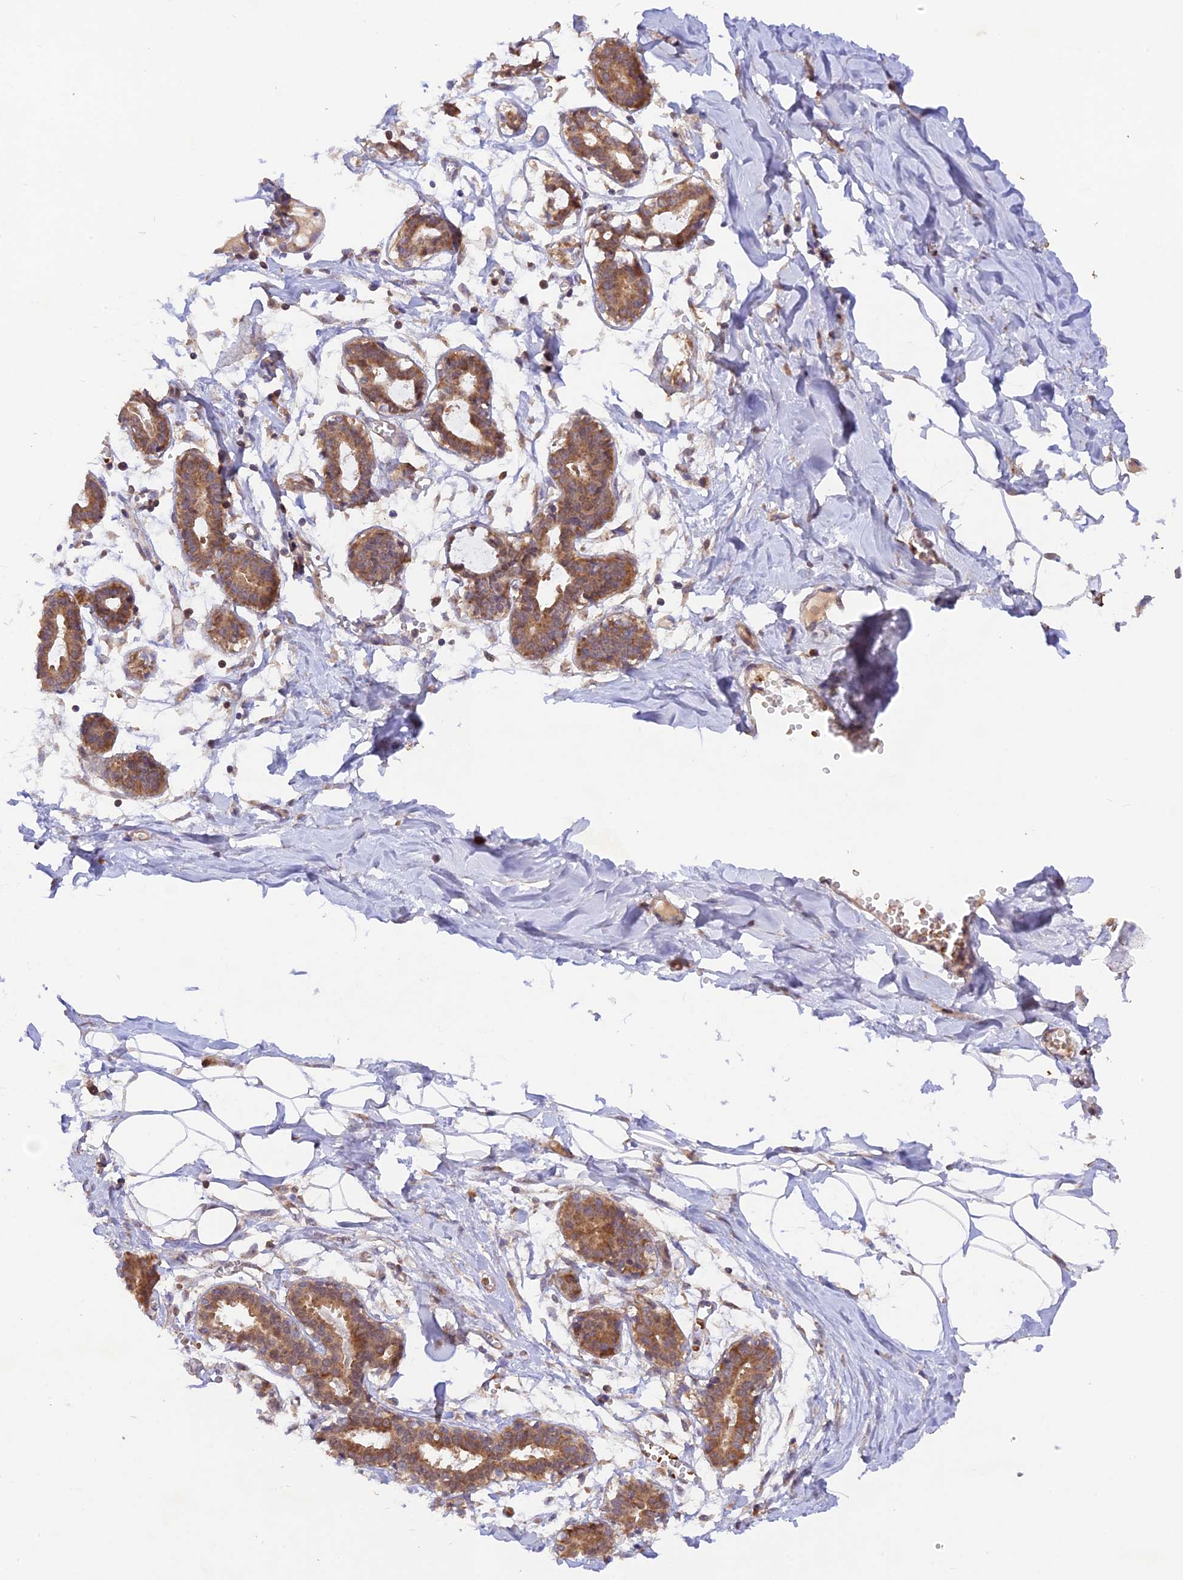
{"staining": {"intensity": "negative", "quantity": "none", "location": "none"}, "tissue": "breast", "cell_type": "Adipocytes", "image_type": "normal", "snomed": [{"axis": "morphology", "description": "Normal tissue, NOS"}, {"axis": "topography", "description": "Breast"}], "caption": "High magnification brightfield microscopy of unremarkable breast stained with DAB (3,3'-diaminobenzidine) (brown) and counterstained with hematoxylin (blue): adipocytes show no significant staining.", "gene": "WDFY4", "patient": {"sex": "female", "age": 27}}